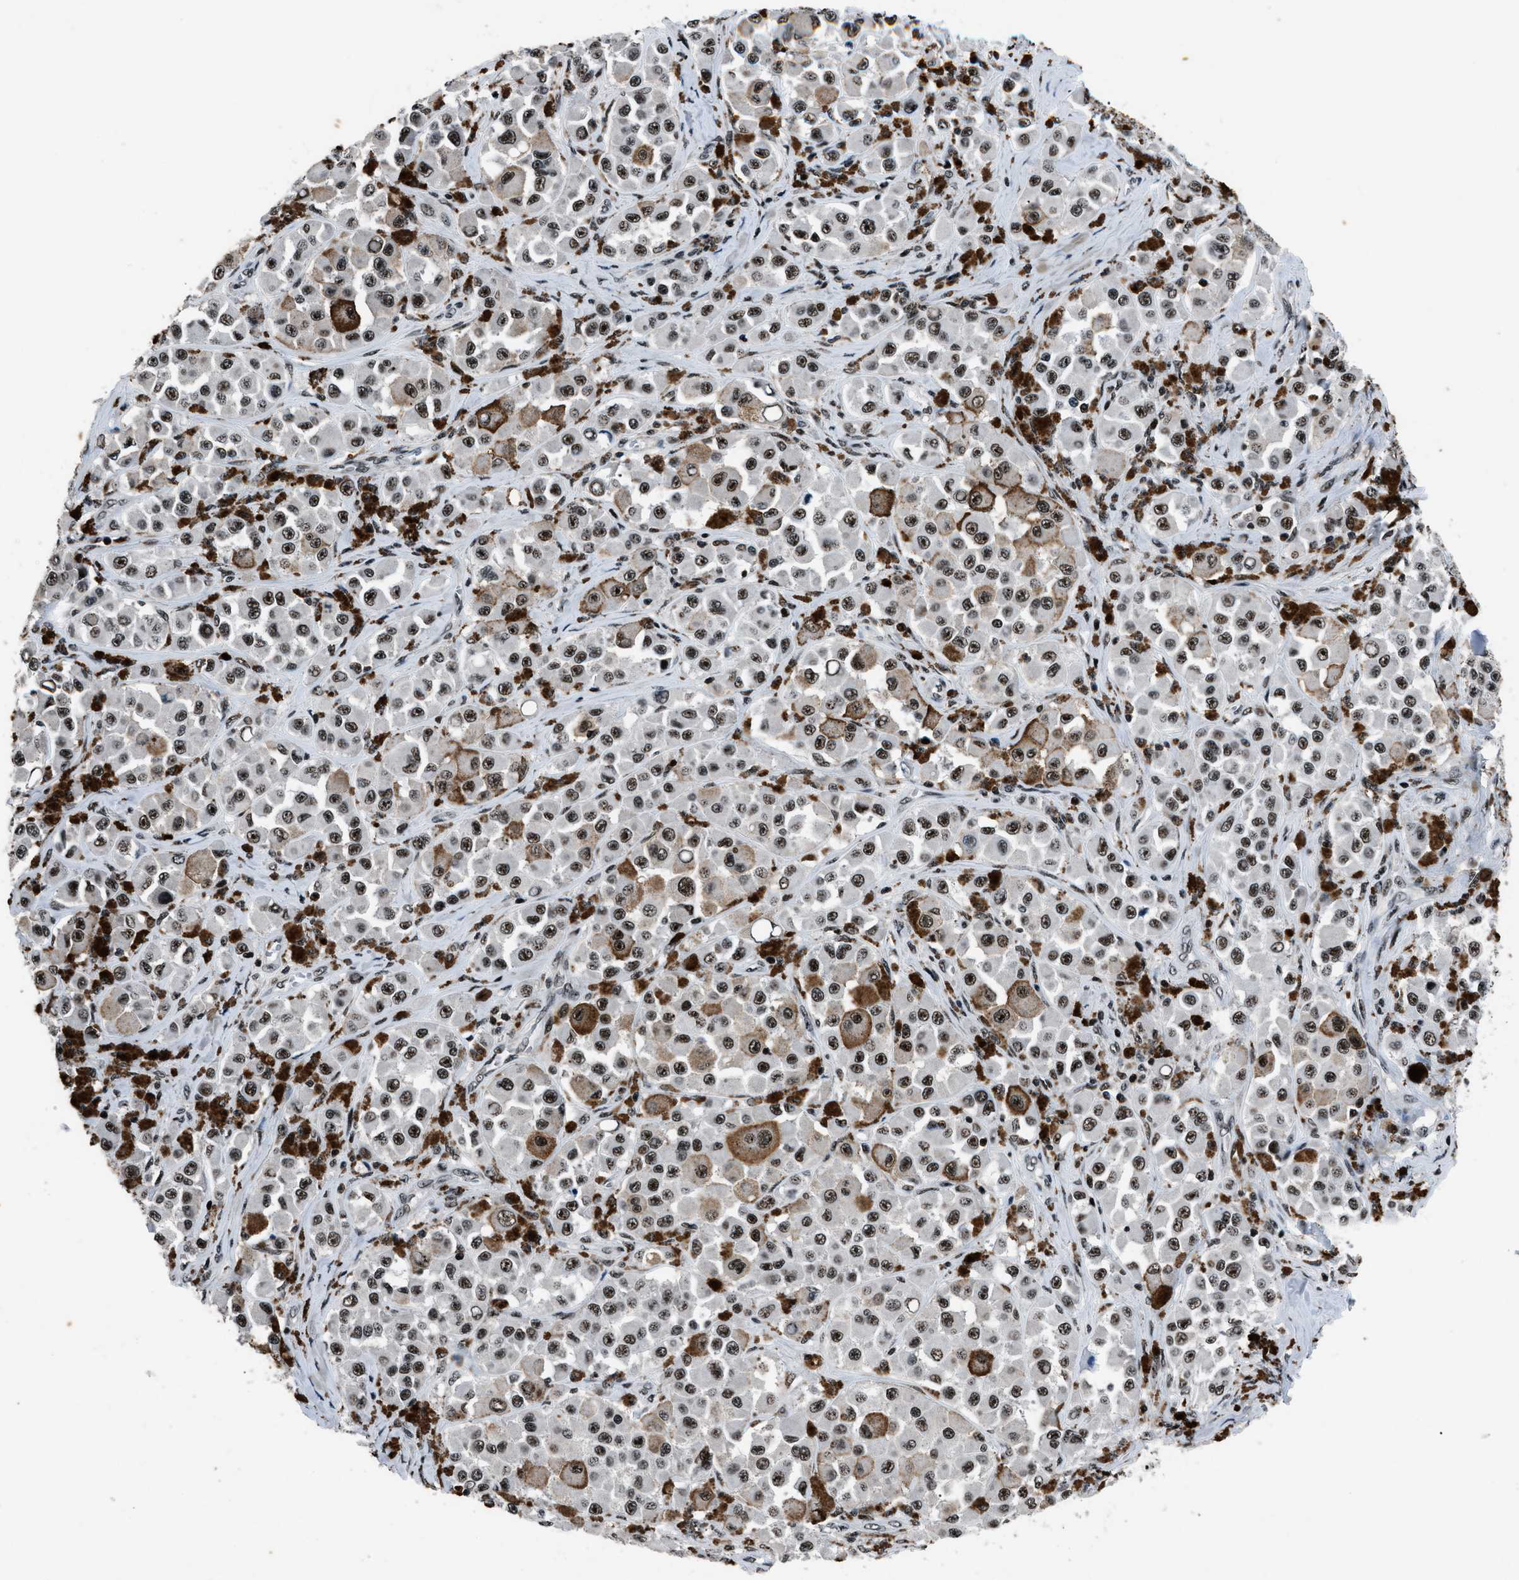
{"staining": {"intensity": "strong", "quantity": ">75%", "location": "nuclear"}, "tissue": "melanoma", "cell_type": "Tumor cells", "image_type": "cancer", "snomed": [{"axis": "morphology", "description": "Malignant melanoma, NOS"}, {"axis": "topography", "description": "Skin"}], "caption": "This photomicrograph shows melanoma stained with immunohistochemistry (IHC) to label a protein in brown. The nuclear of tumor cells show strong positivity for the protein. Nuclei are counter-stained blue.", "gene": "SMARCB1", "patient": {"sex": "male", "age": 84}}